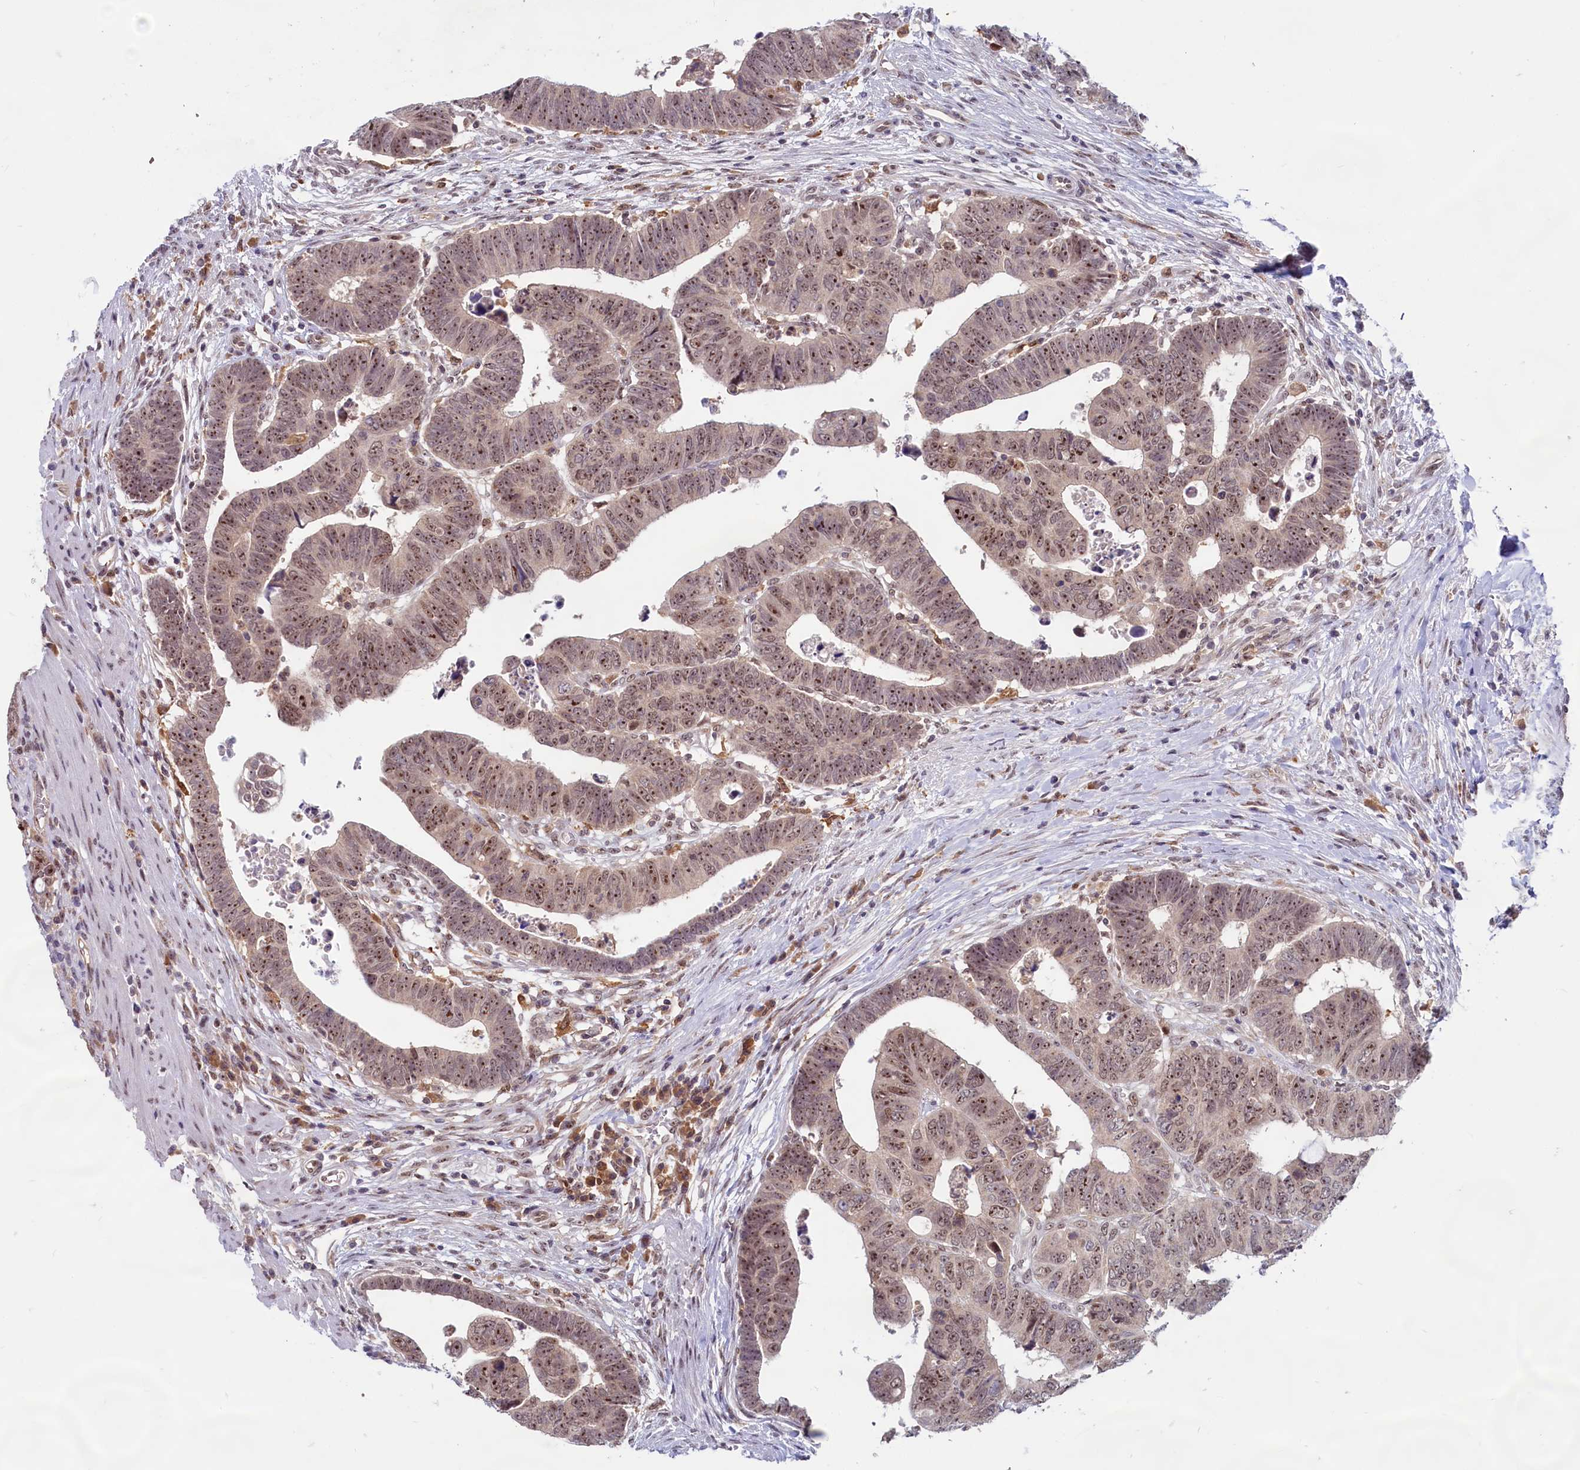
{"staining": {"intensity": "moderate", "quantity": ">75%", "location": "nuclear"}, "tissue": "colorectal cancer", "cell_type": "Tumor cells", "image_type": "cancer", "snomed": [{"axis": "morphology", "description": "Normal tissue, NOS"}, {"axis": "morphology", "description": "Adenocarcinoma, NOS"}, {"axis": "topography", "description": "Rectum"}], "caption": "Colorectal cancer stained with a brown dye displays moderate nuclear positive expression in about >75% of tumor cells.", "gene": "C1D", "patient": {"sex": "female", "age": 65}}